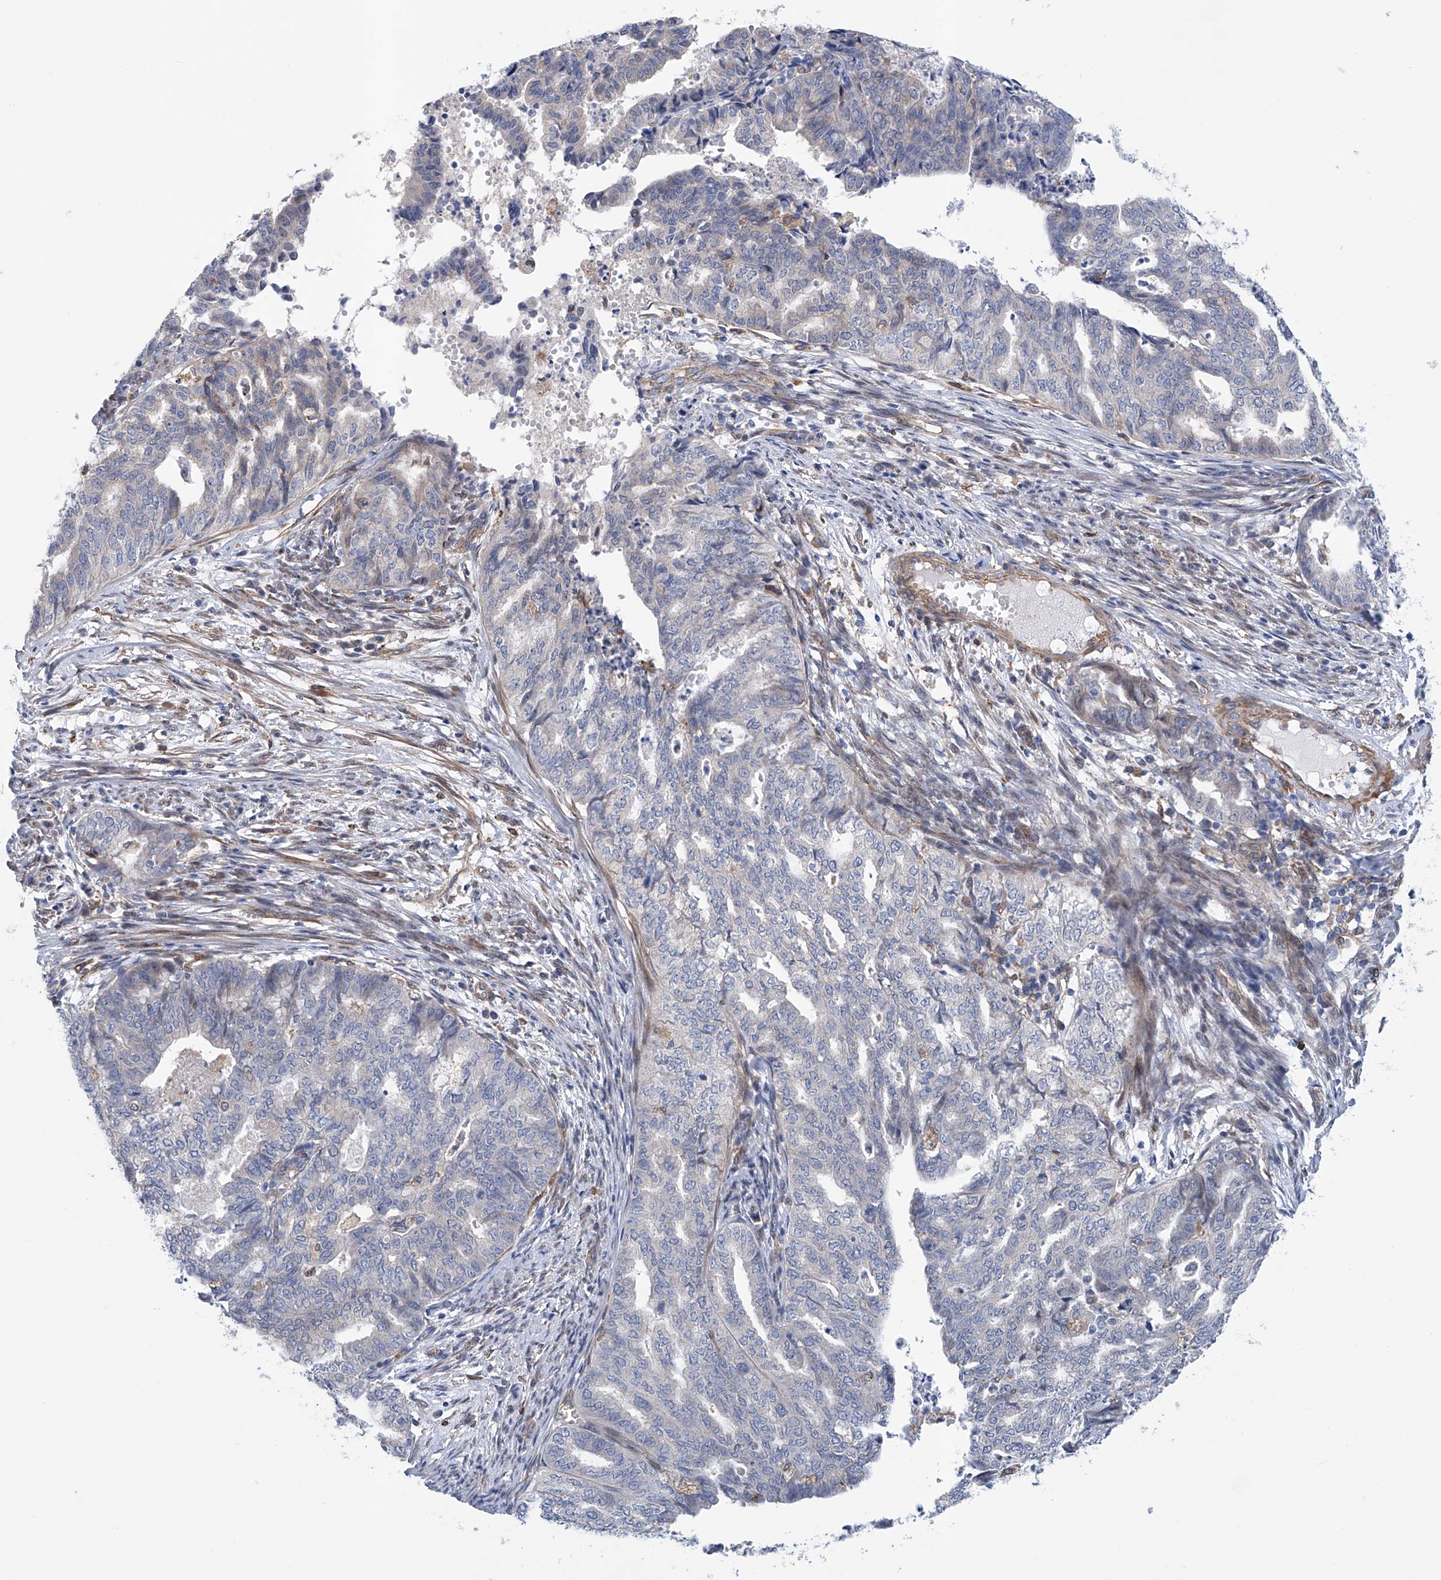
{"staining": {"intensity": "negative", "quantity": "none", "location": "none"}, "tissue": "endometrial cancer", "cell_type": "Tumor cells", "image_type": "cancer", "snomed": [{"axis": "morphology", "description": "Adenocarcinoma, NOS"}, {"axis": "topography", "description": "Endometrium"}], "caption": "This is an IHC histopathology image of endometrial adenocarcinoma. There is no staining in tumor cells.", "gene": "TNN", "patient": {"sex": "female", "age": 79}}